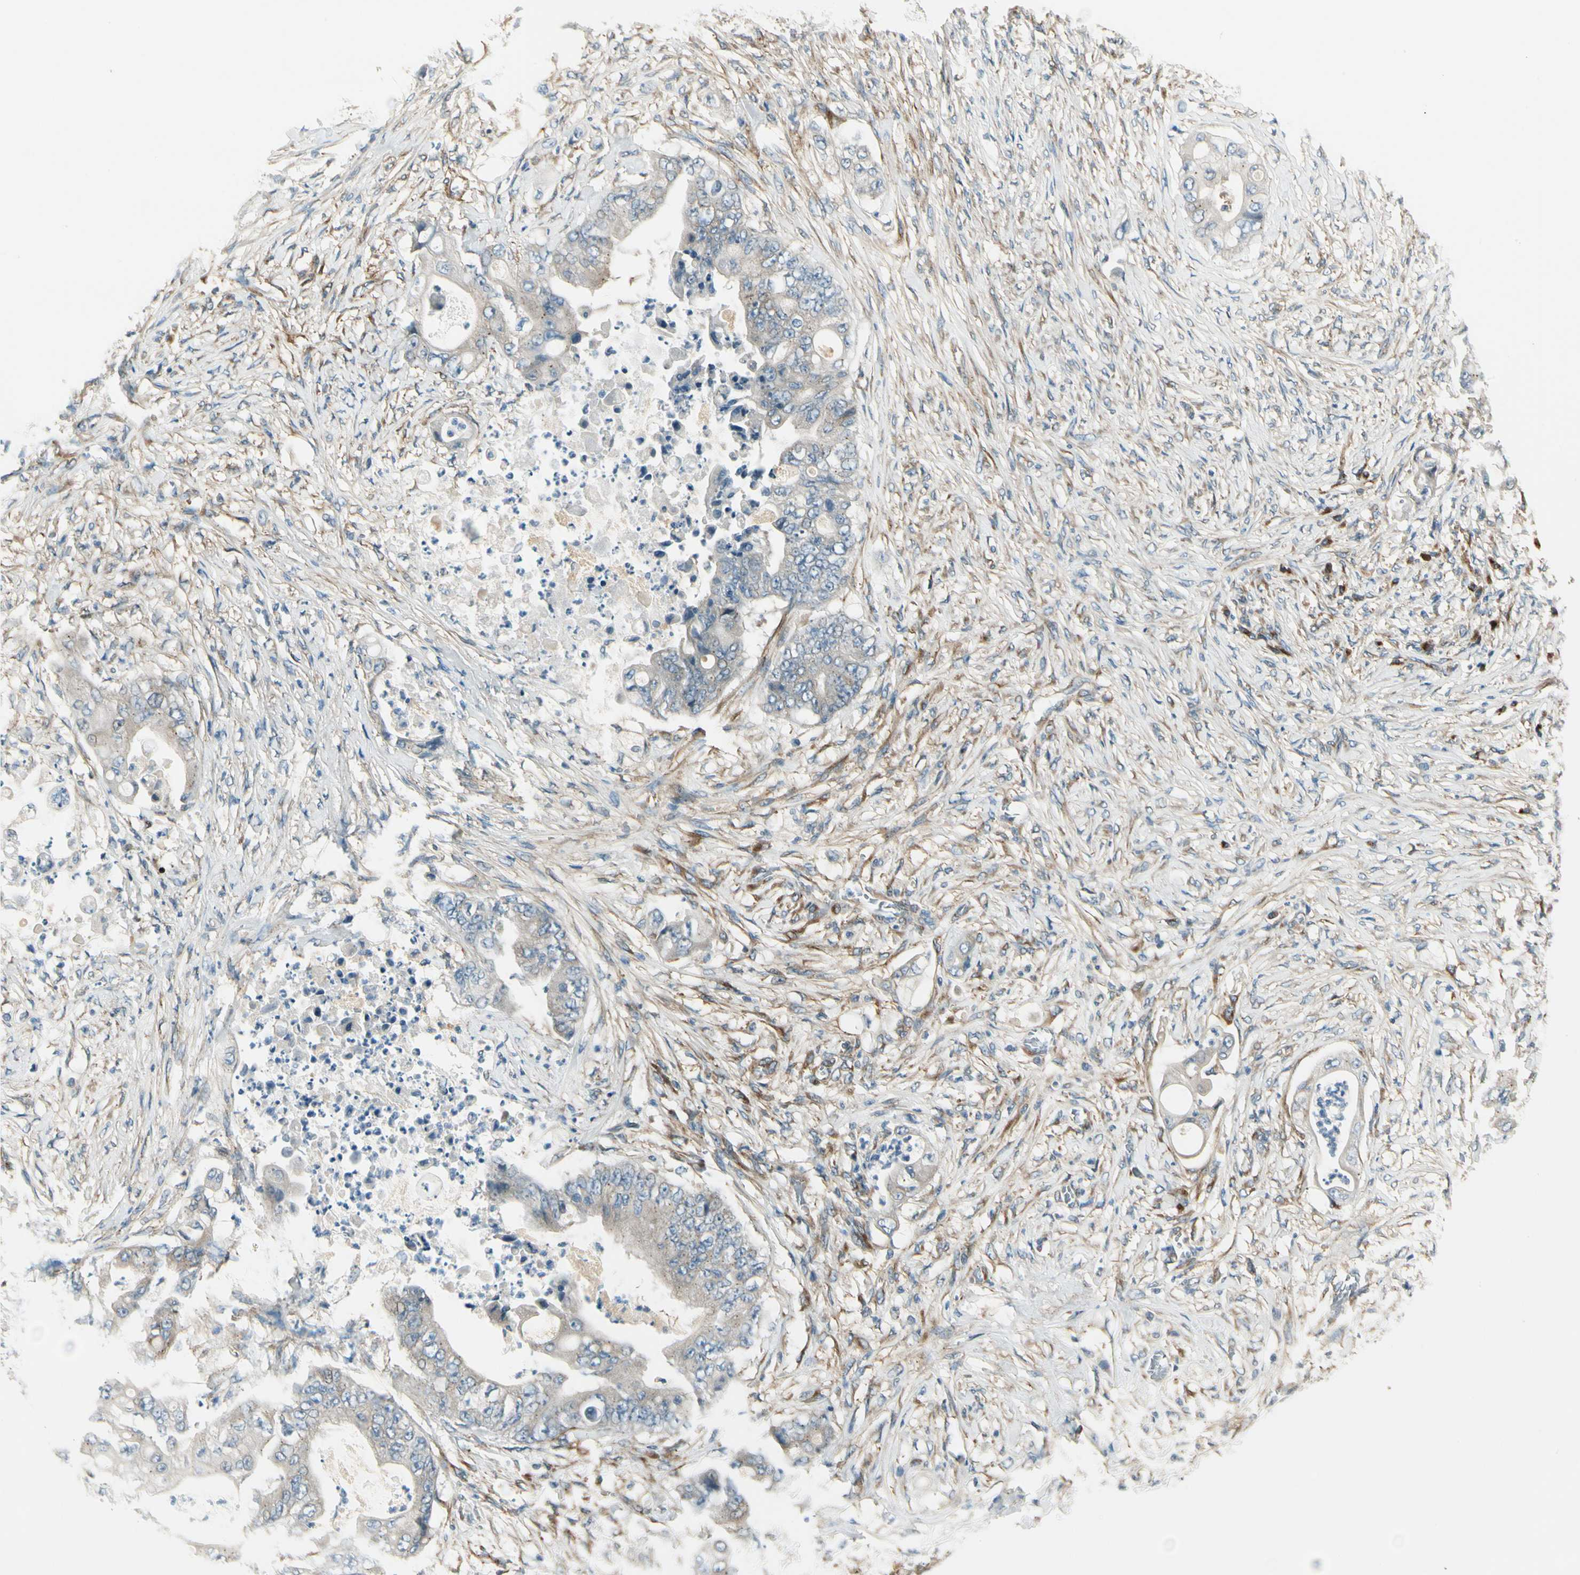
{"staining": {"intensity": "weak", "quantity": ">75%", "location": "cytoplasmic/membranous"}, "tissue": "stomach cancer", "cell_type": "Tumor cells", "image_type": "cancer", "snomed": [{"axis": "morphology", "description": "Adenocarcinoma, NOS"}, {"axis": "topography", "description": "Stomach"}], "caption": "Approximately >75% of tumor cells in human stomach cancer display weak cytoplasmic/membranous protein staining as visualized by brown immunohistochemical staining.", "gene": "MANSC1", "patient": {"sex": "female", "age": 73}}